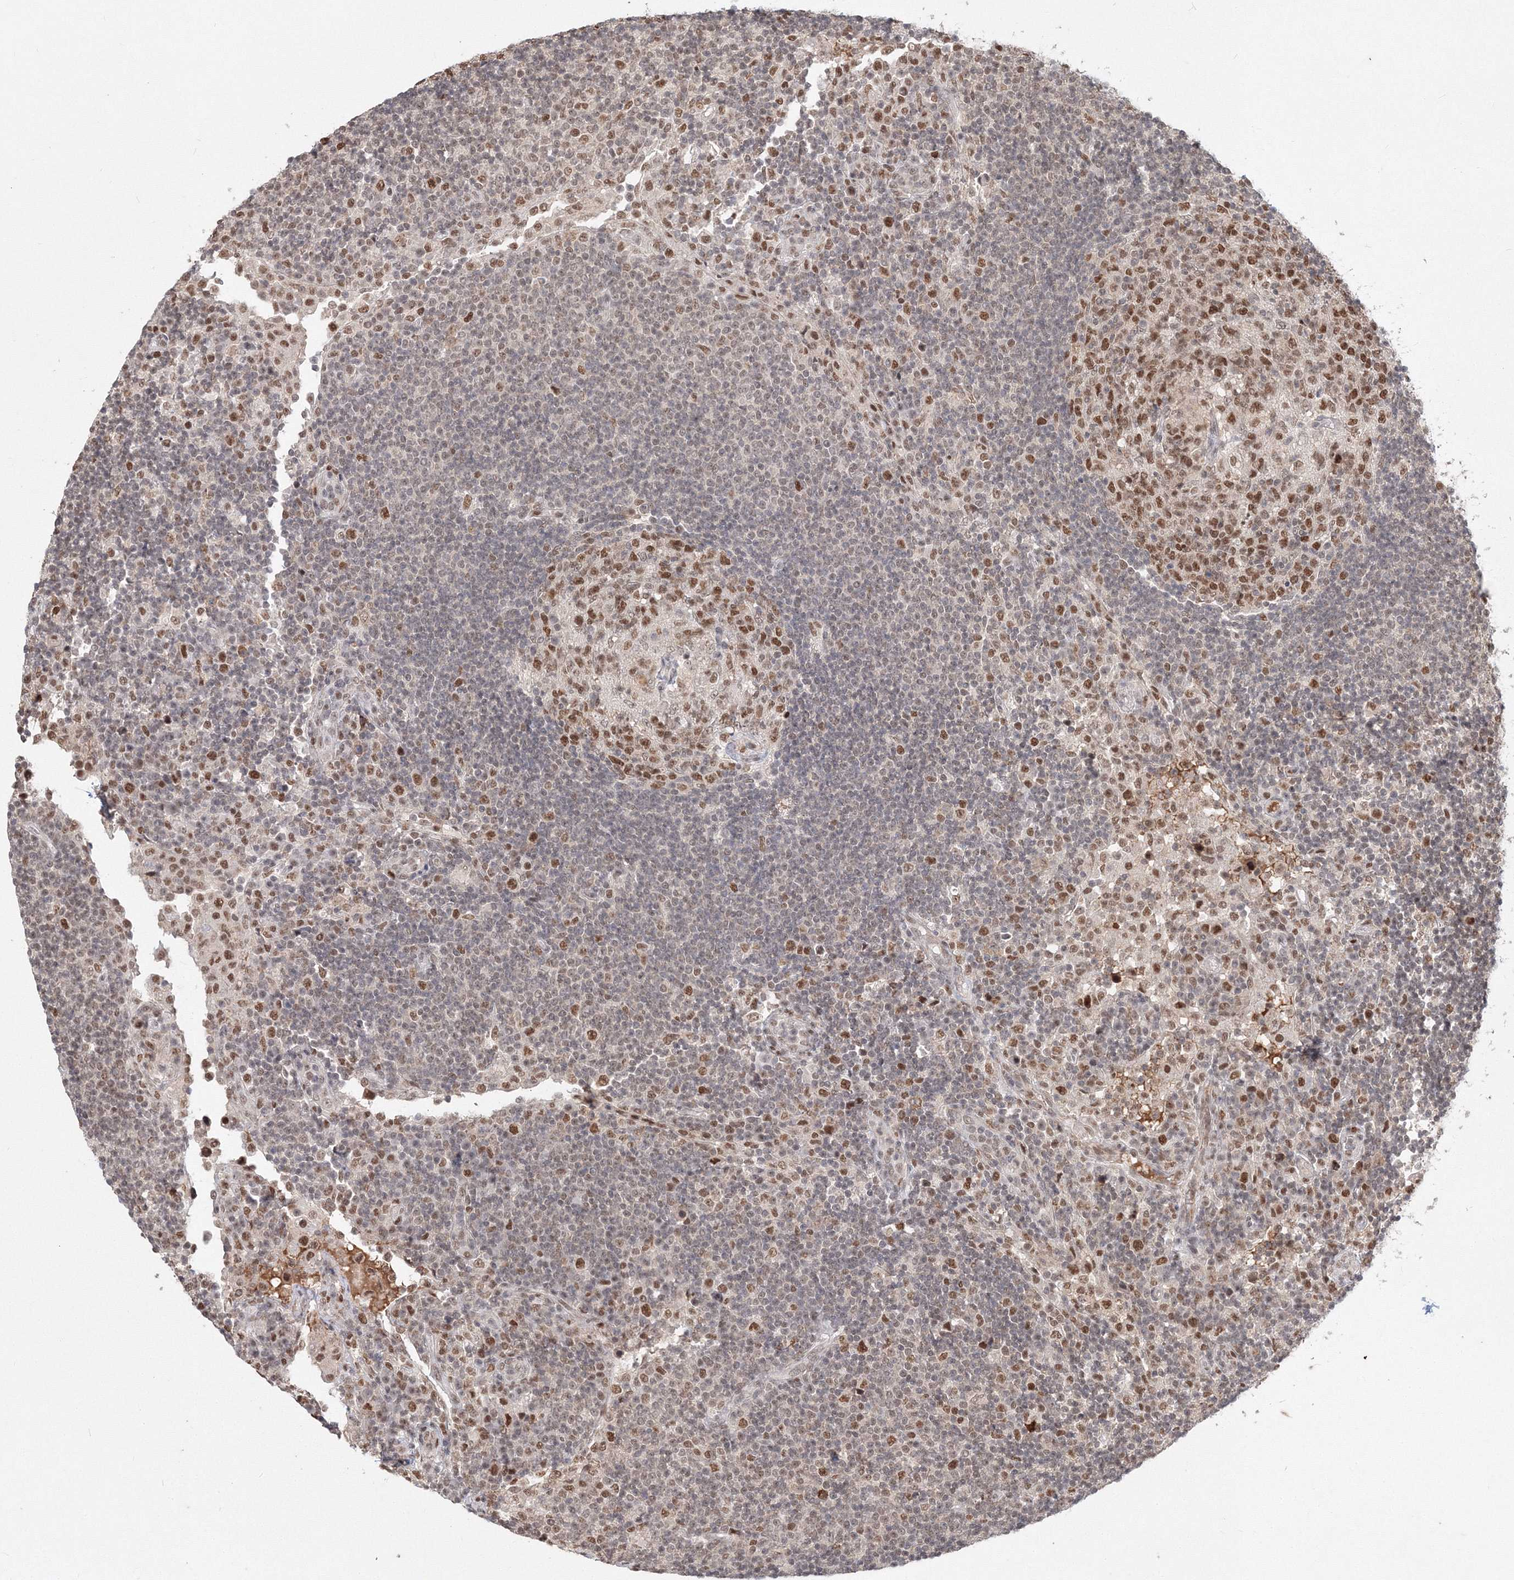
{"staining": {"intensity": "strong", "quantity": "25%-75%", "location": "nuclear"}, "tissue": "lymph node", "cell_type": "Germinal center cells", "image_type": "normal", "snomed": [{"axis": "morphology", "description": "Normal tissue, NOS"}, {"axis": "topography", "description": "Lymph node"}], "caption": "This is a photomicrograph of immunohistochemistry staining of normal lymph node, which shows strong staining in the nuclear of germinal center cells.", "gene": "IWS1", "patient": {"sex": "female", "age": 53}}